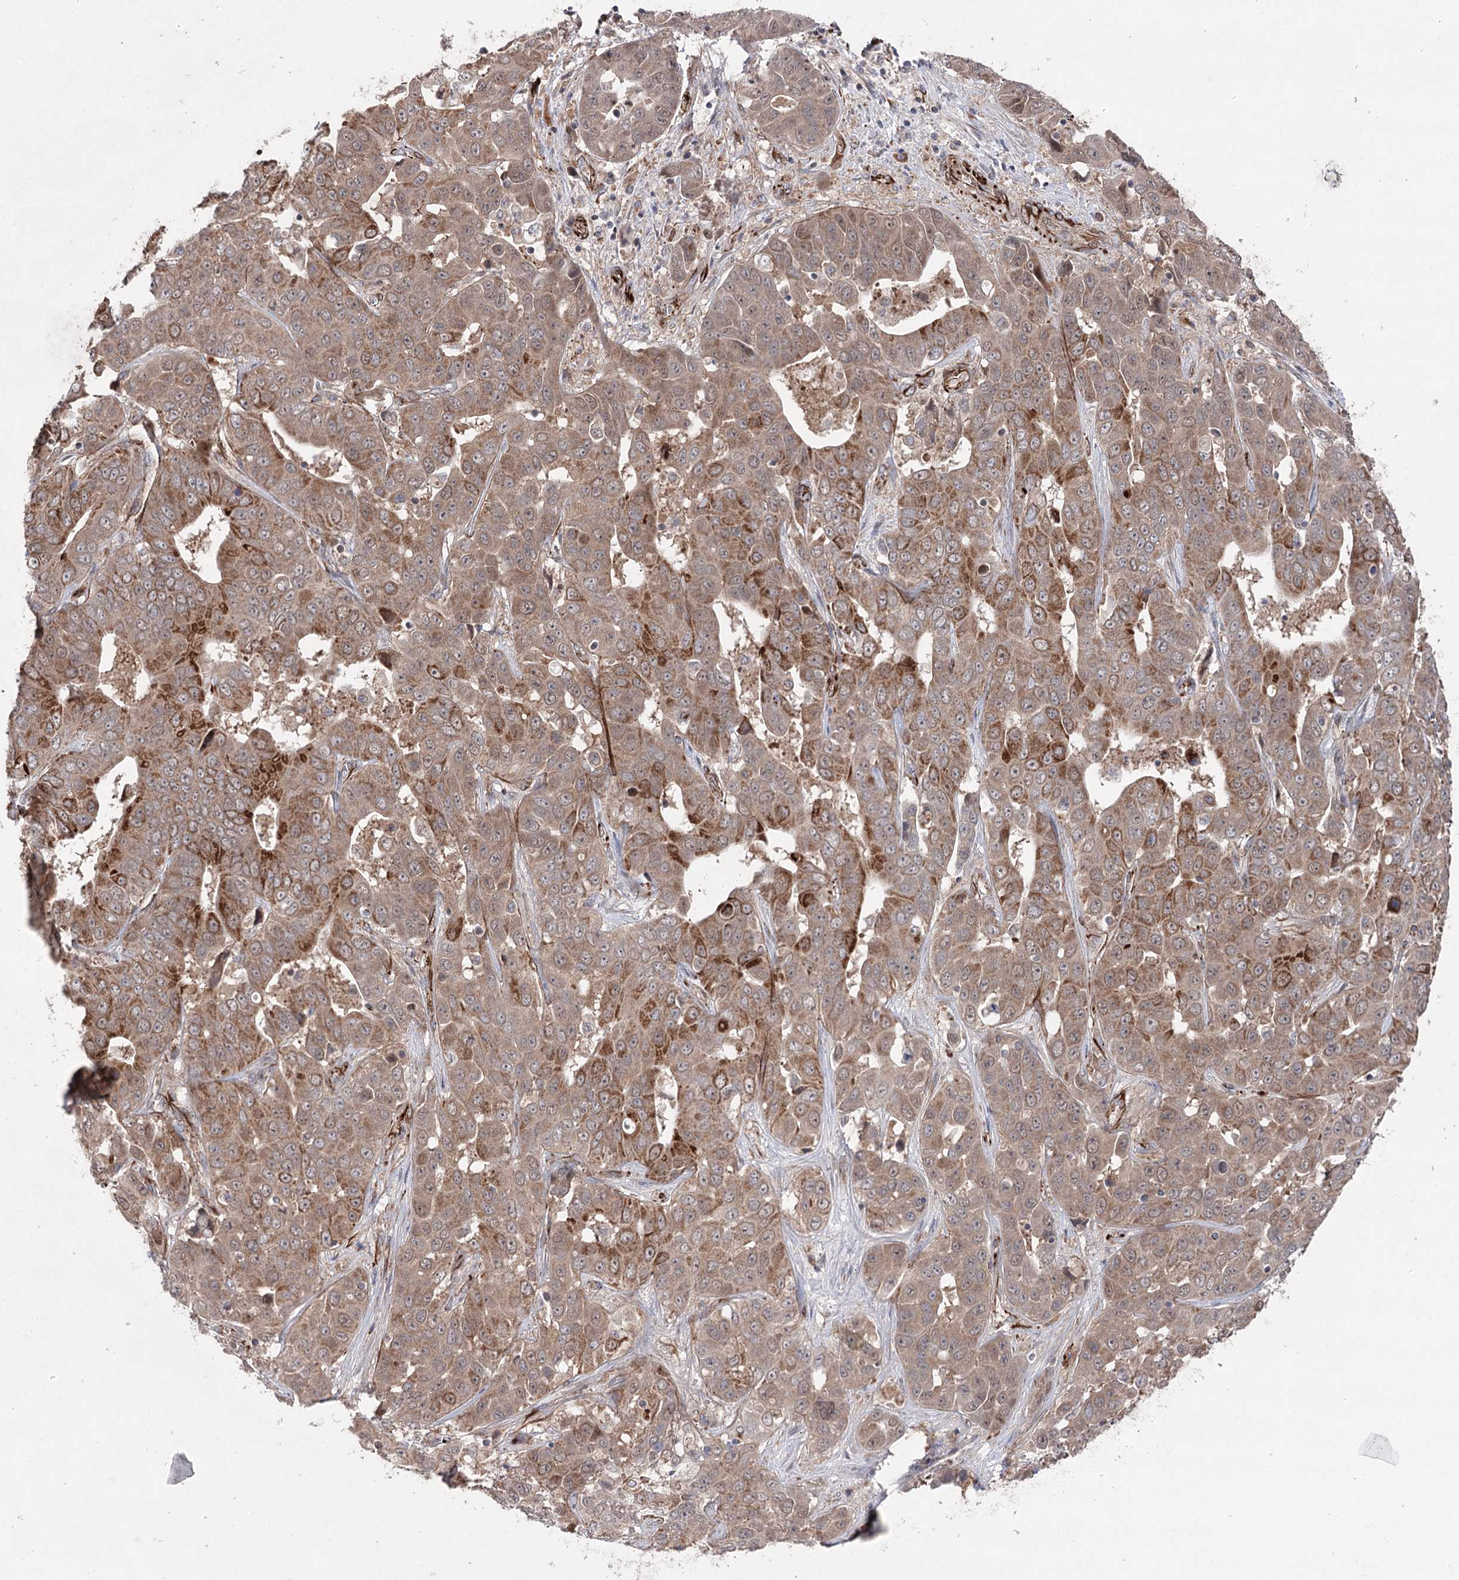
{"staining": {"intensity": "strong", "quantity": "25%-75%", "location": "cytoplasmic/membranous"}, "tissue": "liver cancer", "cell_type": "Tumor cells", "image_type": "cancer", "snomed": [{"axis": "morphology", "description": "Cholangiocarcinoma"}, {"axis": "topography", "description": "Liver"}], "caption": "Immunohistochemistry staining of cholangiocarcinoma (liver), which exhibits high levels of strong cytoplasmic/membranous staining in about 25%-75% of tumor cells indicating strong cytoplasmic/membranous protein staining. The staining was performed using DAB (brown) for protein detection and nuclei were counterstained in hematoxylin (blue).", "gene": "MIB1", "patient": {"sex": "female", "age": 52}}